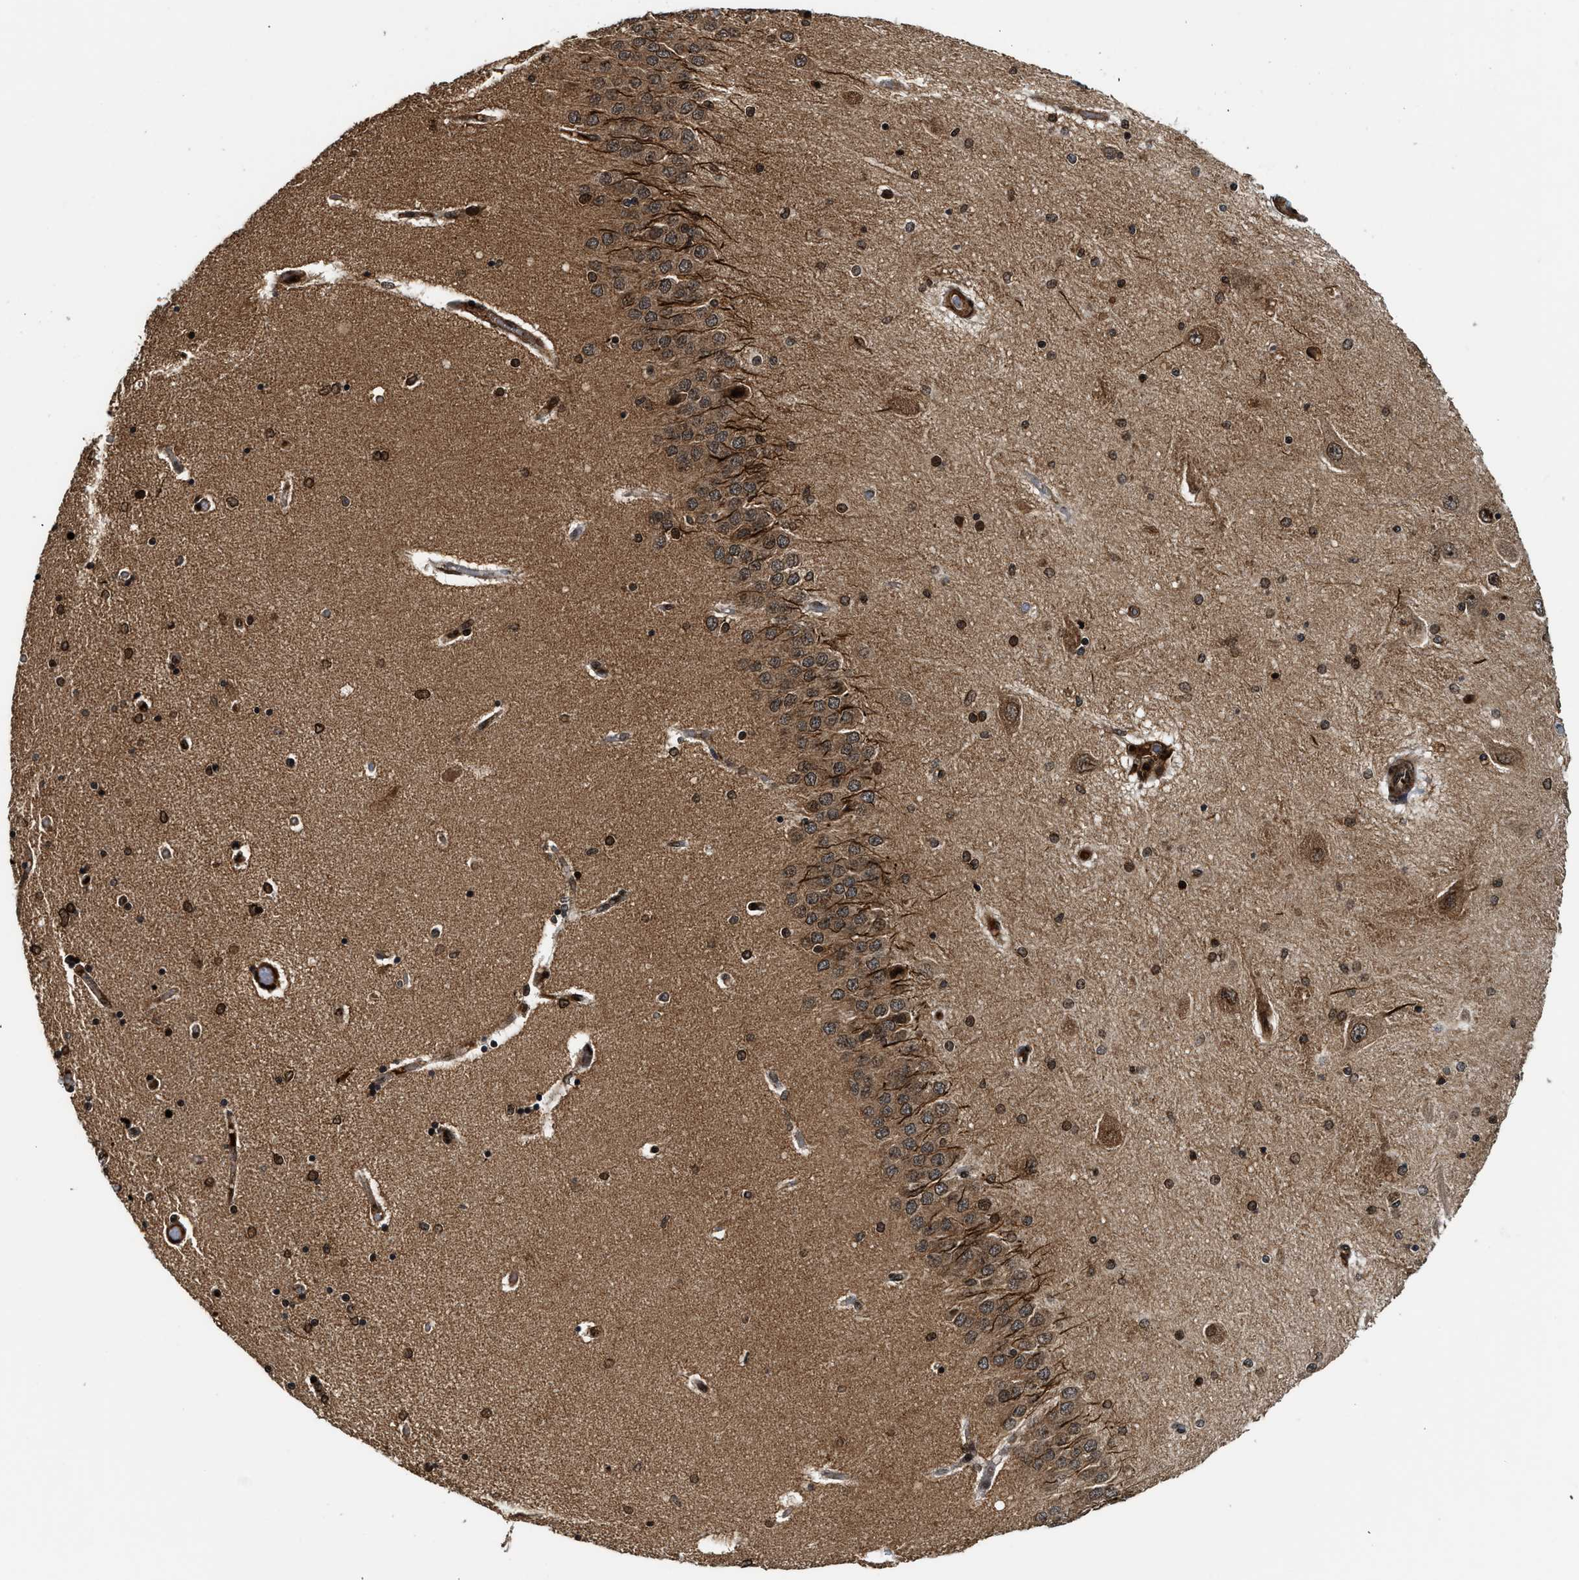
{"staining": {"intensity": "strong", "quantity": ">75%", "location": "nuclear"}, "tissue": "hippocampus", "cell_type": "Glial cells", "image_type": "normal", "snomed": [{"axis": "morphology", "description": "Normal tissue, NOS"}, {"axis": "topography", "description": "Hippocampus"}], "caption": "Hippocampus was stained to show a protein in brown. There is high levels of strong nuclear expression in approximately >75% of glial cells. The staining was performed using DAB to visualize the protein expression in brown, while the nuclei were stained in blue with hematoxylin (Magnification: 20x).", "gene": "MDM2", "patient": {"sex": "female", "age": 54}}